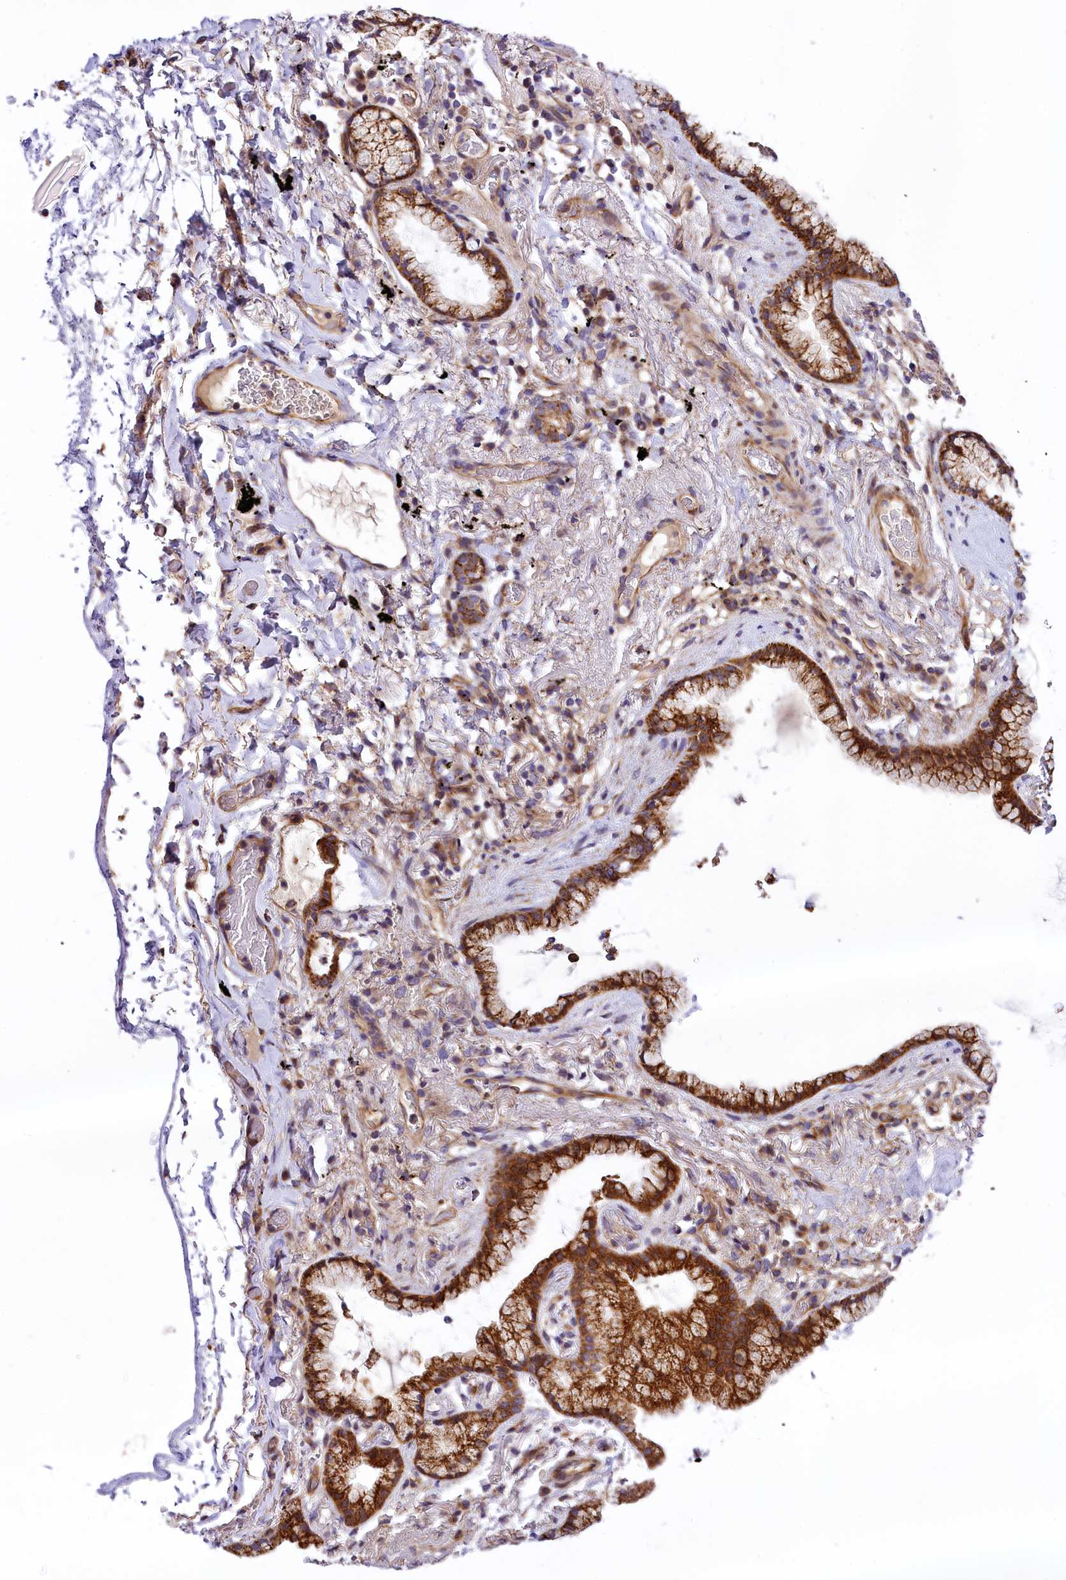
{"staining": {"intensity": "strong", "quantity": "25%-75%", "location": "cytoplasmic/membranous"}, "tissue": "lung cancer", "cell_type": "Tumor cells", "image_type": "cancer", "snomed": [{"axis": "morphology", "description": "Adenocarcinoma, NOS"}, {"axis": "topography", "description": "Lung"}], "caption": "Protein staining exhibits strong cytoplasmic/membranous expression in about 25%-75% of tumor cells in lung cancer.", "gene": "ARMC6", "patient": {"sex": "female", "age": 70}}